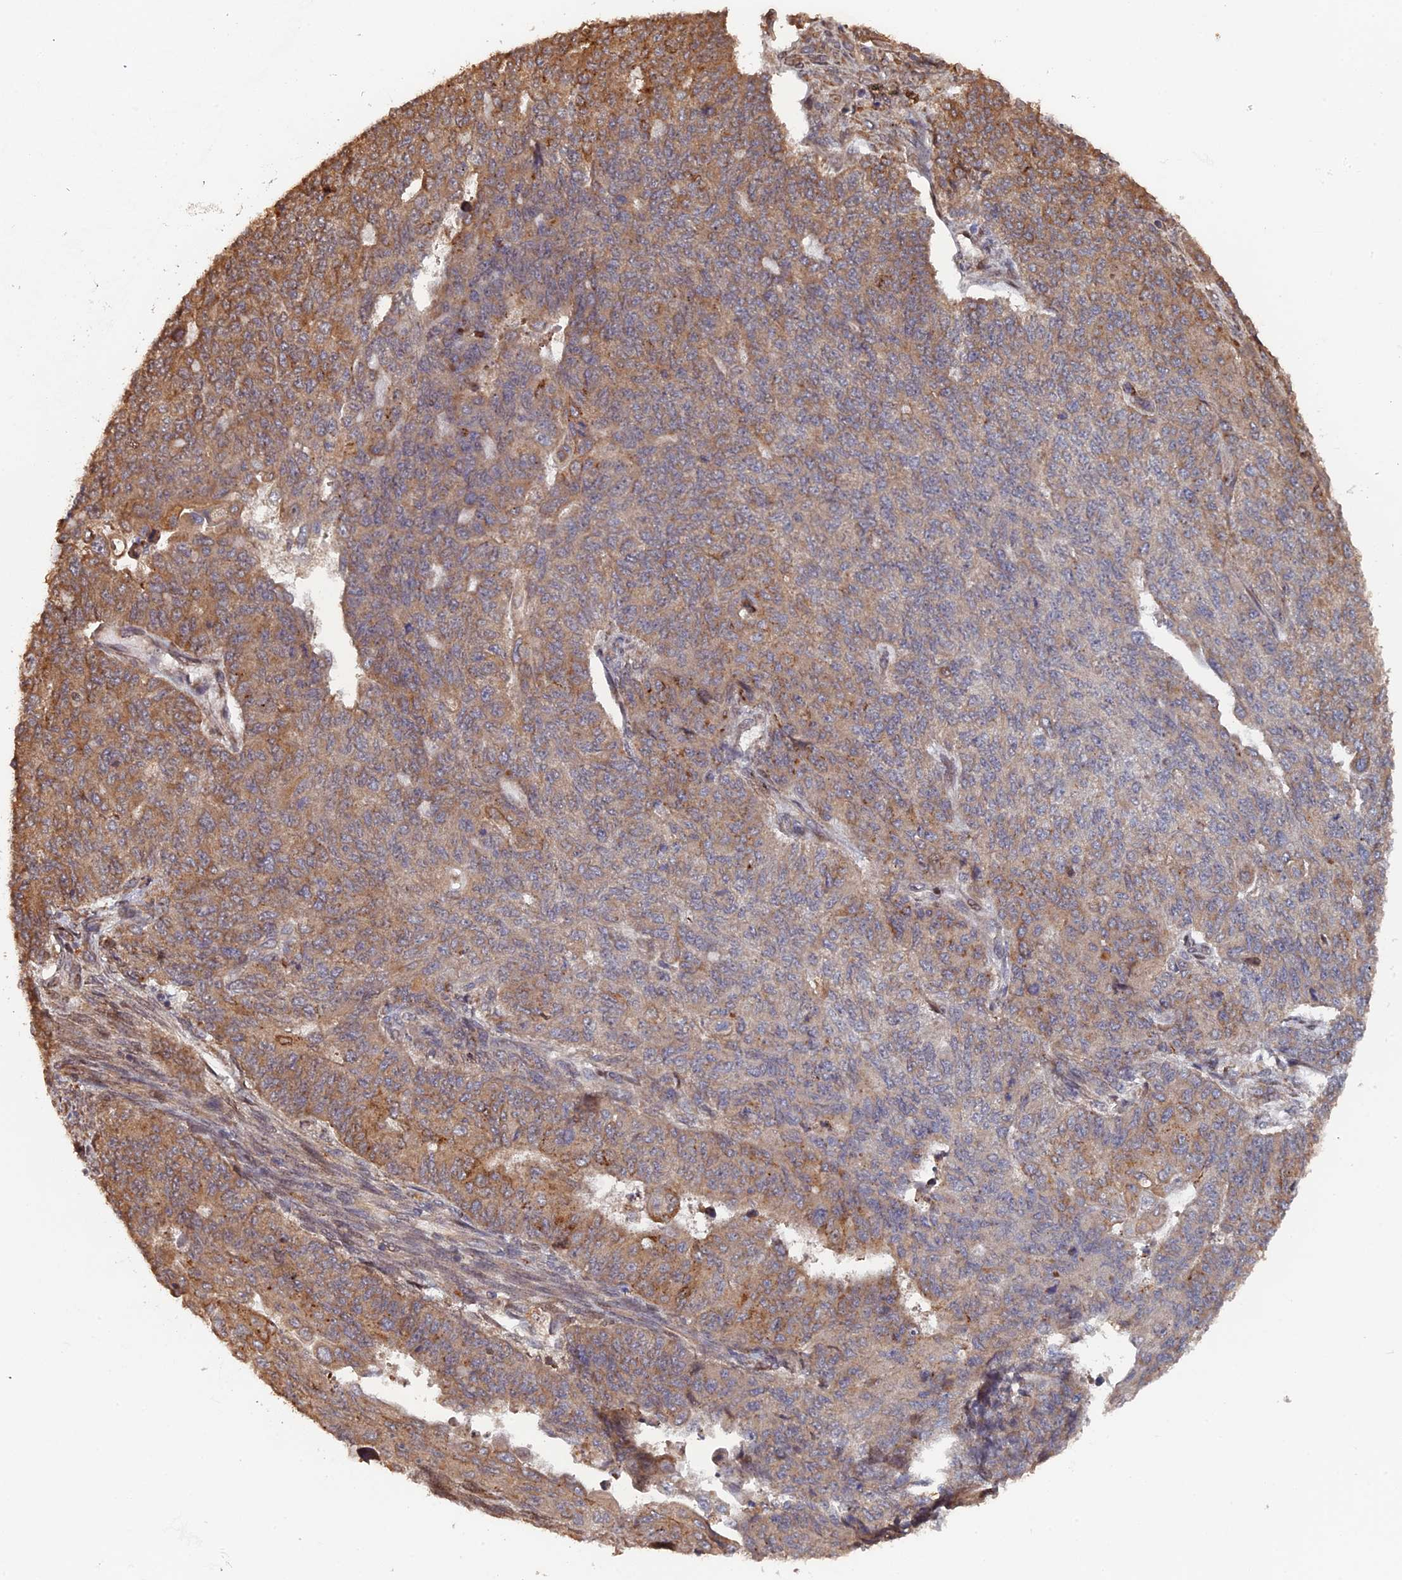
{"staining": {"intensity": "moderate", "quantity": "25%-75%", "location": "cytoplasmic/membranous"}, "tissue": "endometrial cancer", "cell_type": "Tumor cells", "image_type": "cancer", "snomed": [{"axis": "morphology", "description": "Adenocarcinoma, NOS"}, {"axis": "topography", "description": "Endometrium"}], "caption": "A brown stain shows moderate cytoplasmic/membranous staining of a protein in human endometrial adenocarcinoma tumor cells.", "gene": "VPS37C", "patient": {"sex": "female", "age": 32}}